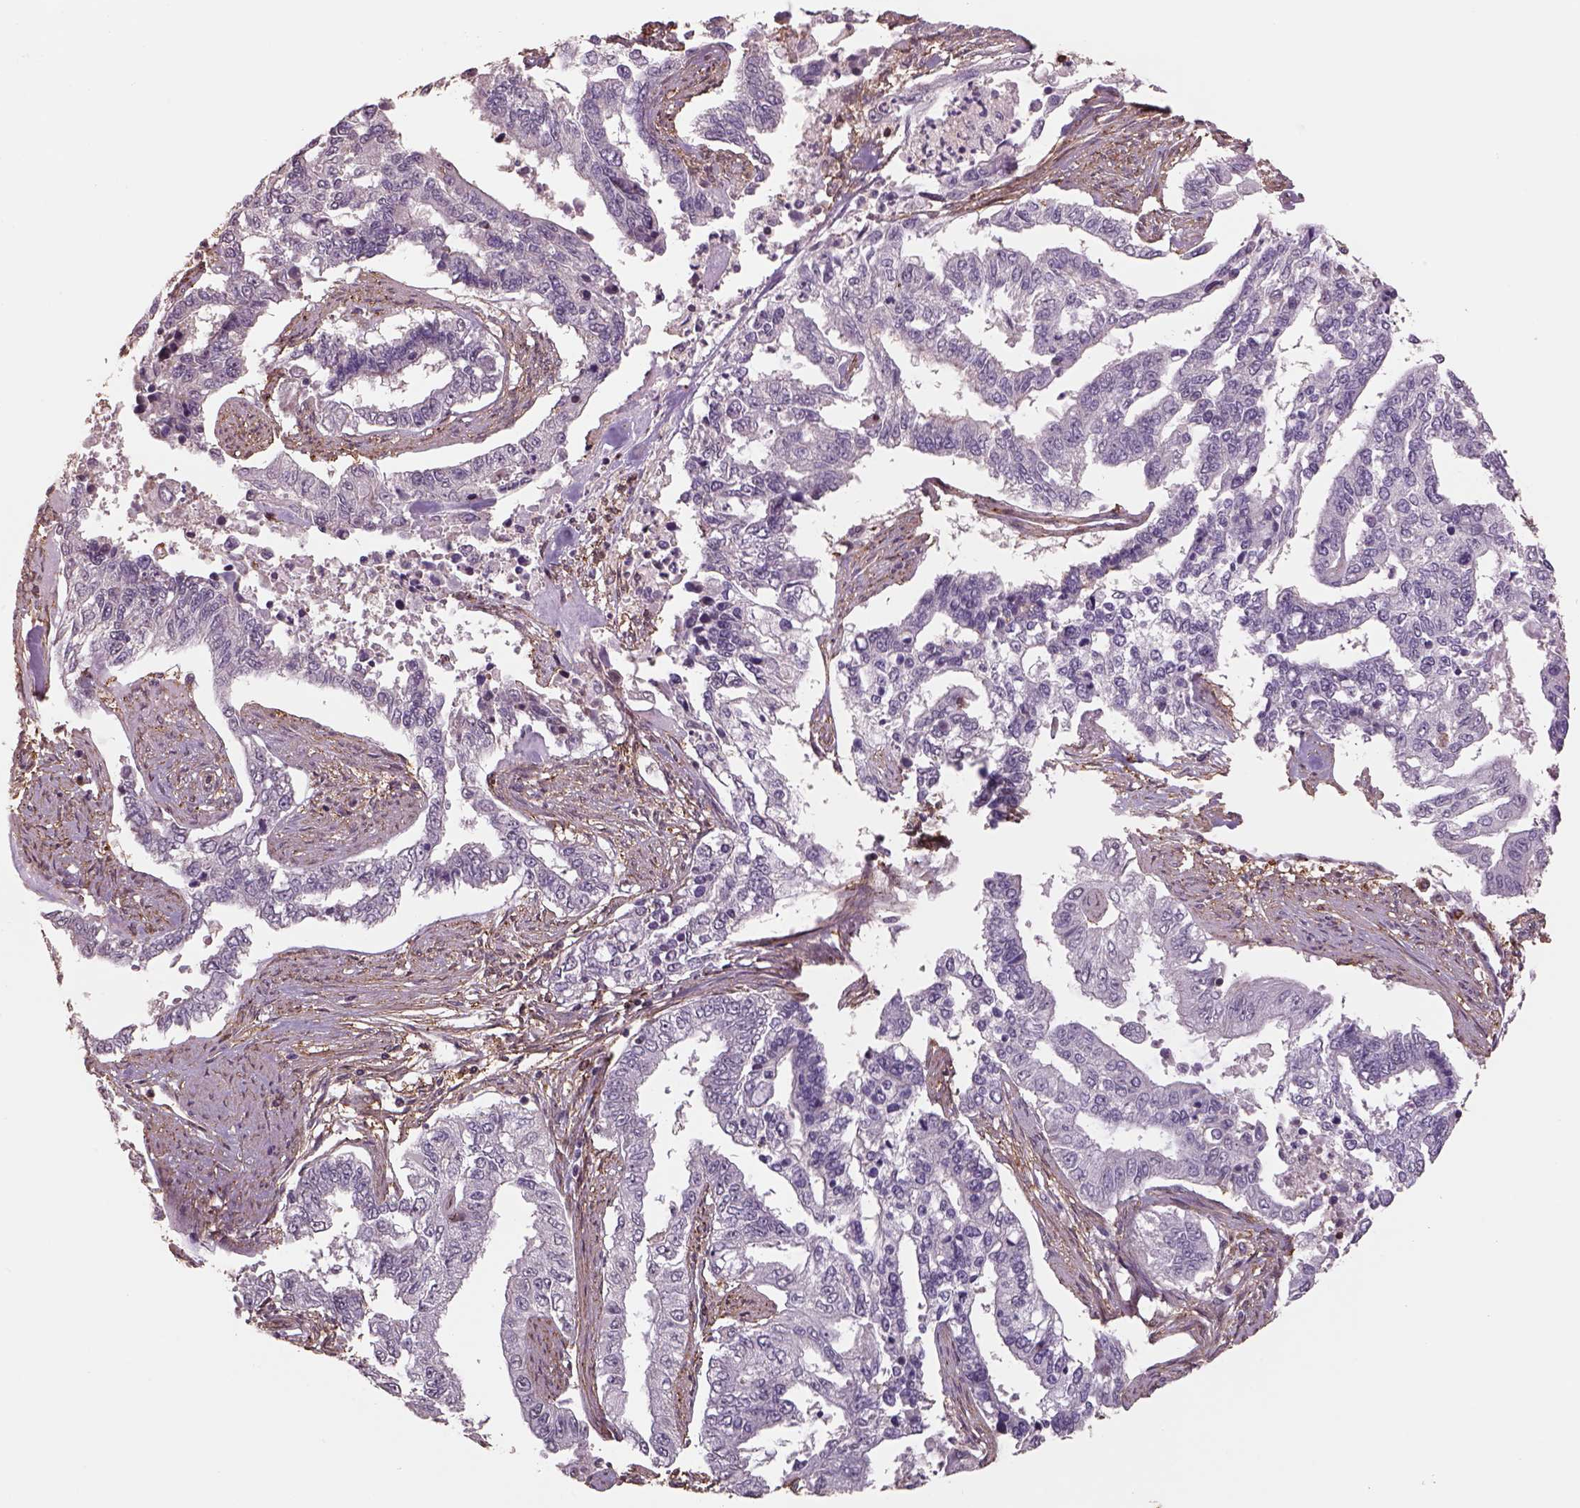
{"staining": {"intensity": "negative", "quantity": "none", "location": "none"}, "tissue": "endometrial cancer", "cell_type": "Tumor cells", "image_type": "cancer", "snomed": [{"axis": "morphology", "description": "Adenocarcinoma, NOS"}, {"axis": "topography", "description": "Uterus"}], "caption": "High magnification brightfield microscopy of endometrial cancer stained with DAB (3,3'-diaminobenzidine) (brown) and counterstained with hematoxylin (blue): tumor cells show no significant expression.", "gene": "LIN7A", "patient": {"sex": "female", "age": 59}}